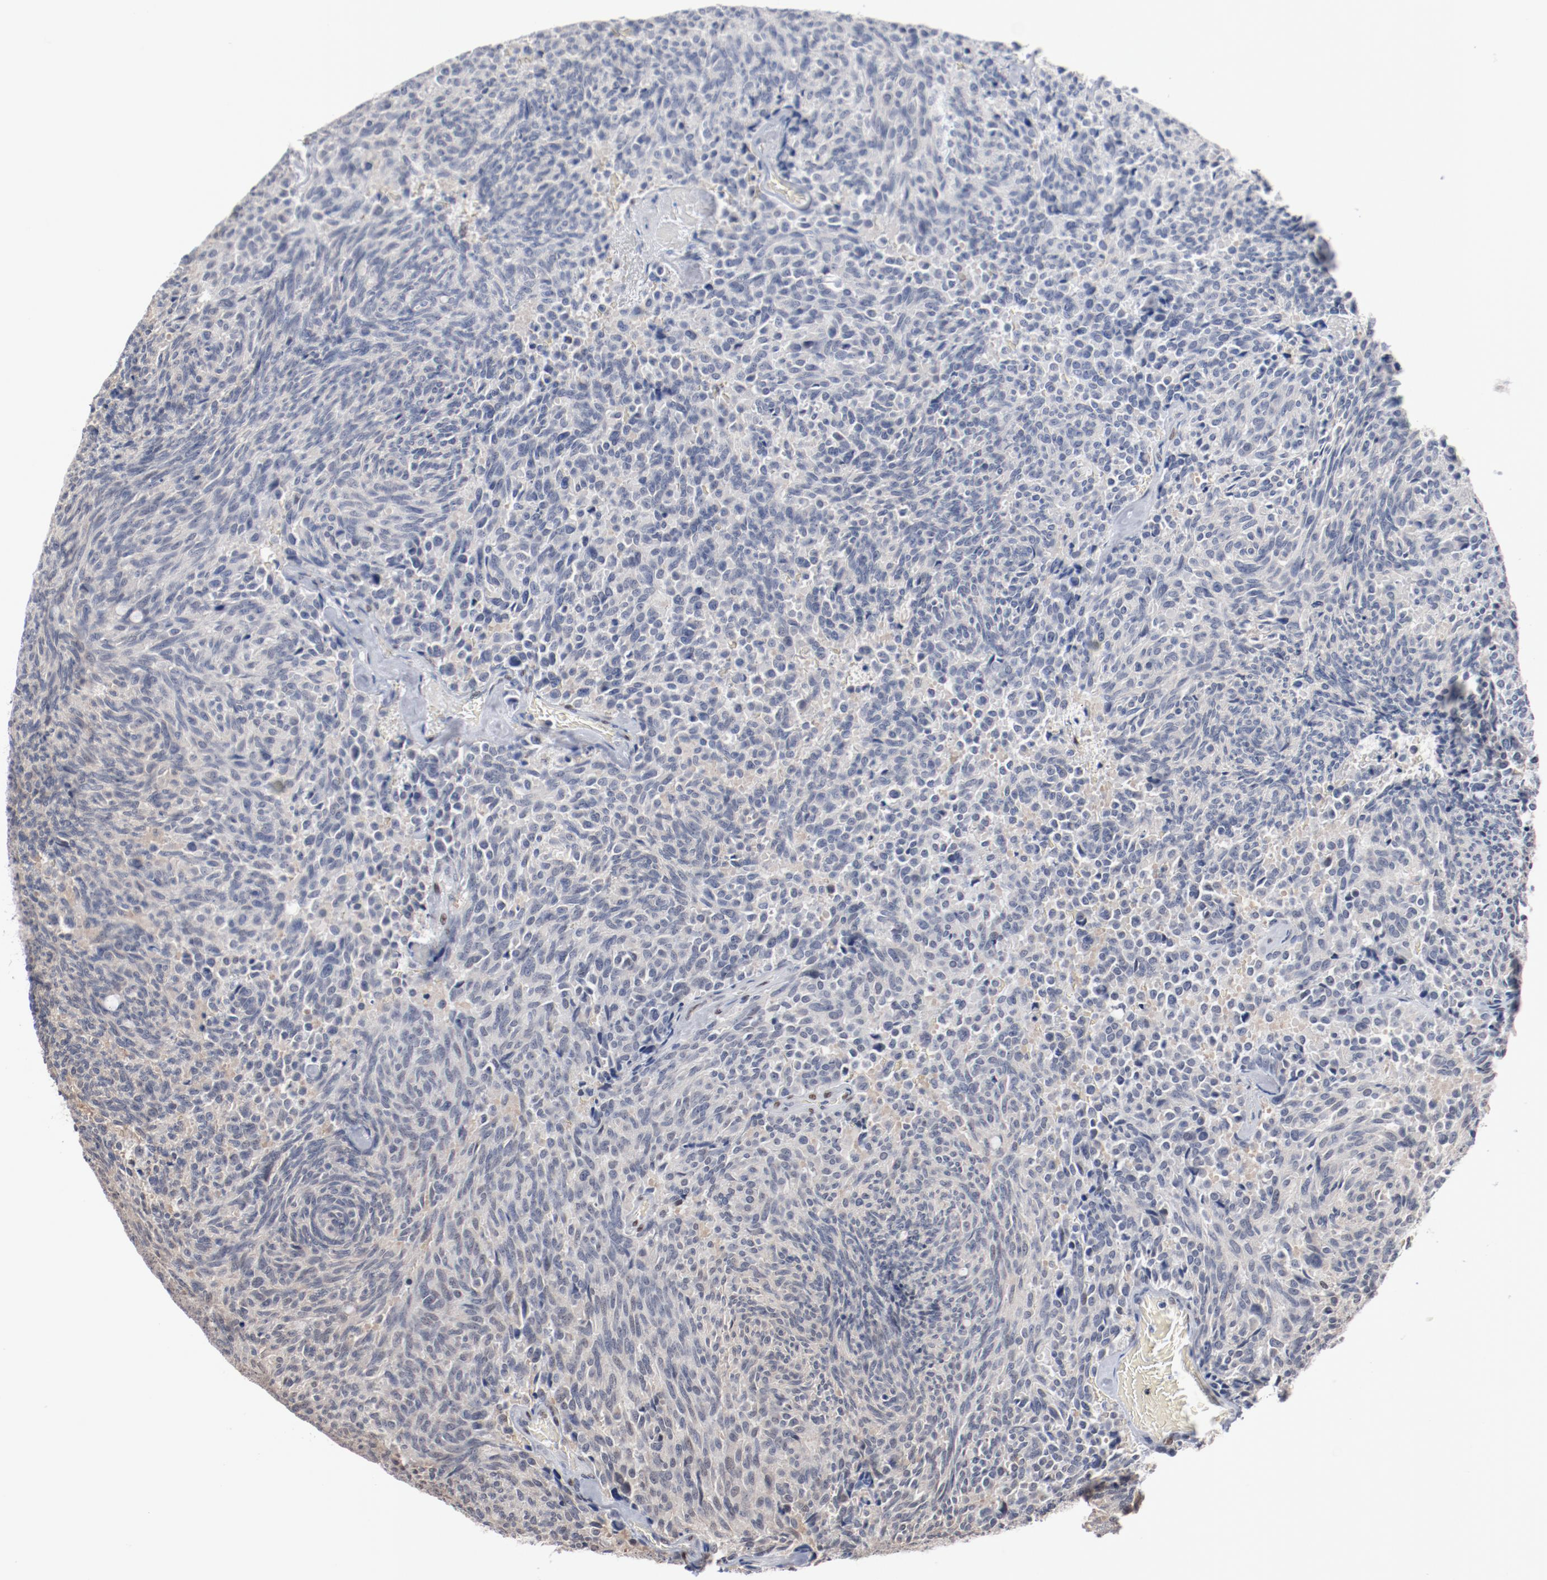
{"staining": {"intensity": "negative", "quantity": "none", "location": "none"}, "tissue": "carcinoid", "cell_type": "Tumor cells", "image_type": "cancer", "snomed": [{"axis": "morphology", "description": "Carcinoid, malignant, NOS"}, {"axis": "topography", "description": "Pancreas"}], "caption": "Protein analysis of carcinoid (malignant) shows no significant expression in tumor cells.", "gene": "ZEB2", "patient": {"sex": "female", "age": 54}}